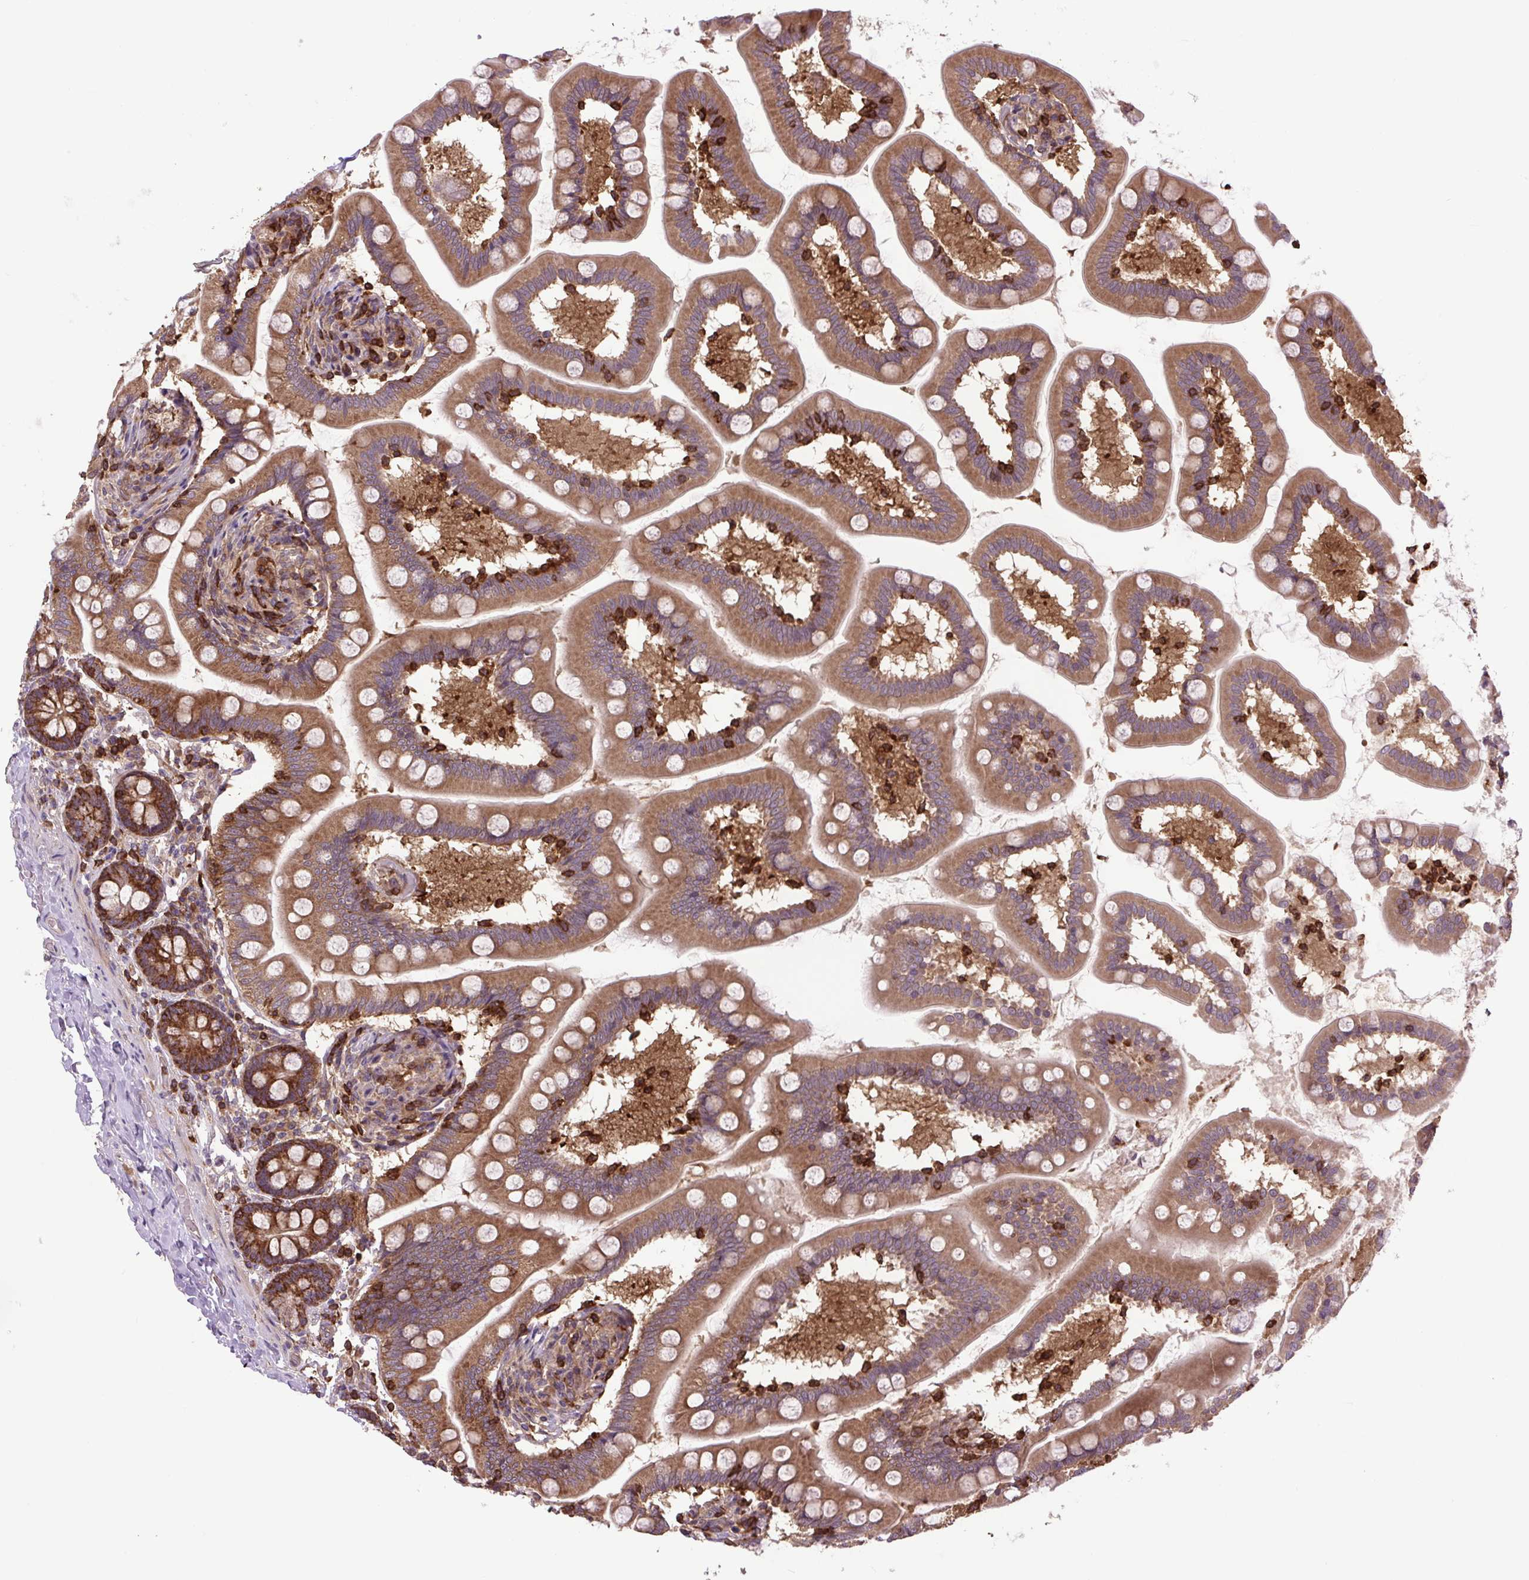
{"staining": {"intensity": "strong", "quantity": ">75%", "location": "cytoplasmic/membranous"}, "tissue": "small intestine", "cell_type": "Glandular cells", "image_type": "normal", "snomed": [{"axis": "morphology", "description": "Normal tissue, NOS"}, {"axis": "topography", "description": "Small intestine"}], "caption": "Small intestine stained with immunohistochemistry (IHC) exhibits strong cytoplasmic/membranous staining in about >75% of glandular cells. The protein of interest is stained brown, and the nuclei are stained in blue (DAB (3,3'-diaminobenzidine) IHC with brightfield microscopy, high magnification).", "gene": "PLCG1", "patient": {"sex": "female", "age": 64}}